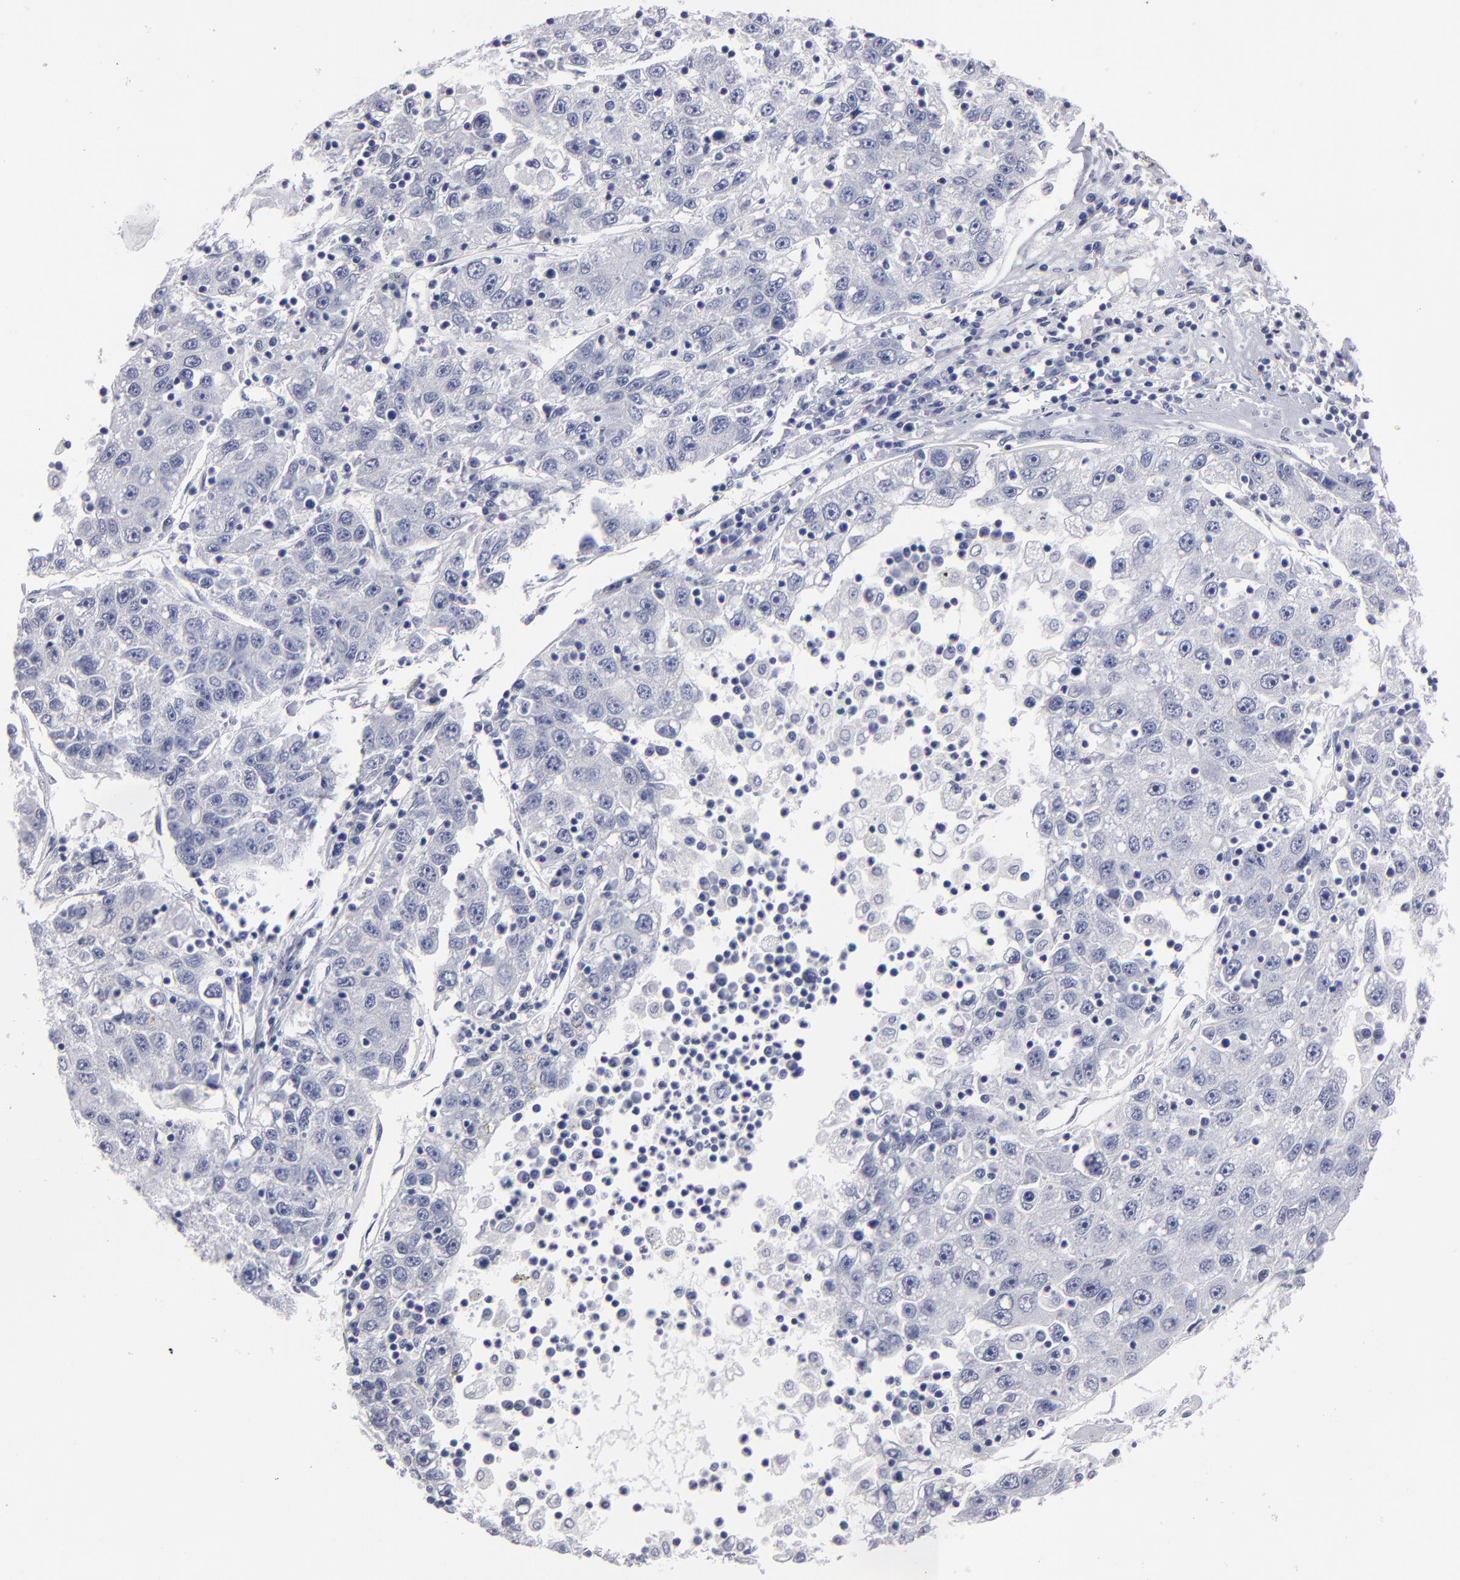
{"staining": {"intensity": "negative", "quantity": "none", "location": "none"}, "tissue": "liver cancer", "cell_type": "Tumor cells", "image_type": "cancer", "snomed": [{"axis": "morphology", "description": "Carcinoma, Hepatocellular, NOS"}, {"axis": "topography", "description": "Liver"}], "caption": "There is no significant positivity in tumor cells of liver cancer.", "gene": "CADM3", "patient": {"sex": "male", "age": 49}}